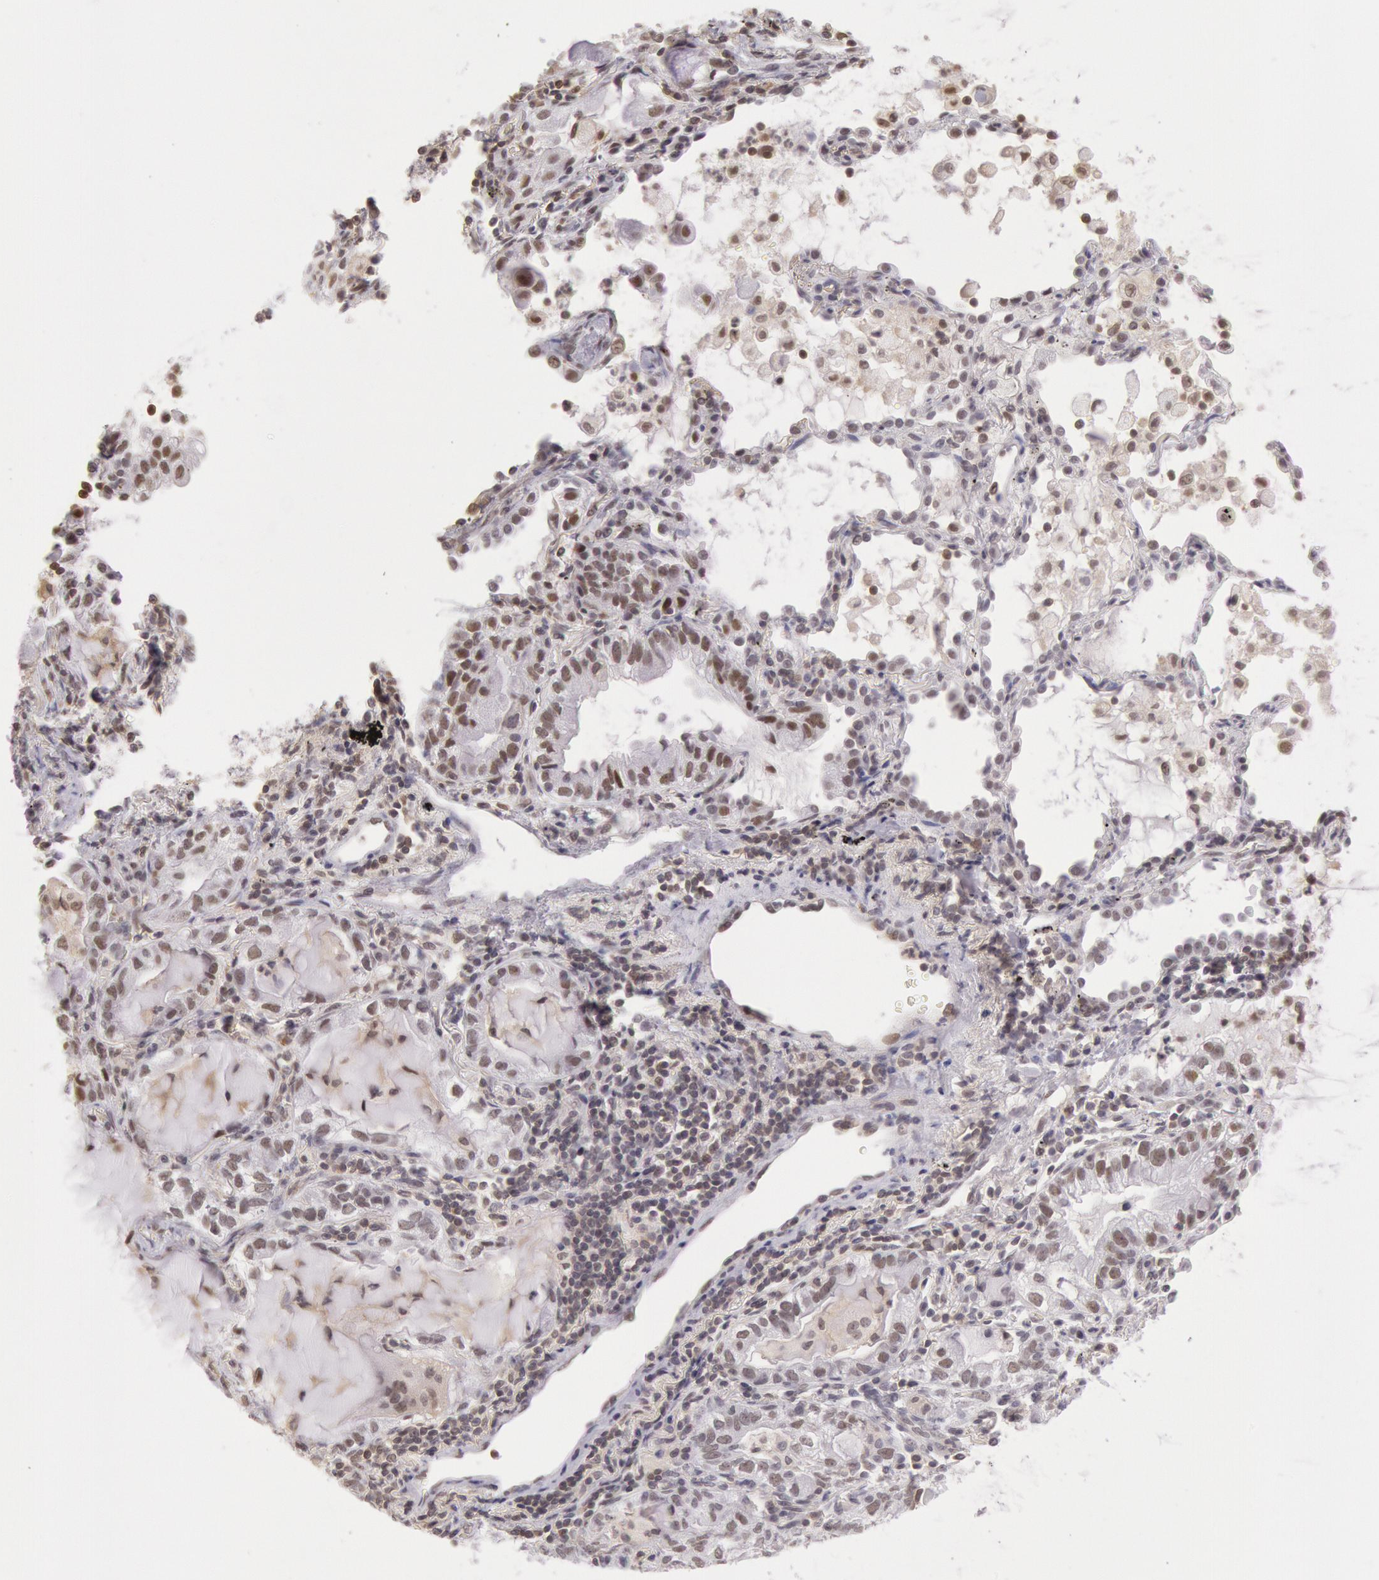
{"staining": {"intensity": "moderate", "quantity": "<25%", "location": "nuclear"}, "tissue": "lung cancer", "cell_type": "Tumor cells", "image_type": "cancer", "snomed": [{"axis": "morphology", "description": "Adenocarcinoma, NOS"}, {"axis": "topography", "description": "Lung"}], "caption": "The image displays a brown stain indicating the presence of a protein in the nuclear of tumor cells in lung cancer.", "gene": "HIF1A", "patient": {"sex": "female", "age": 50}}